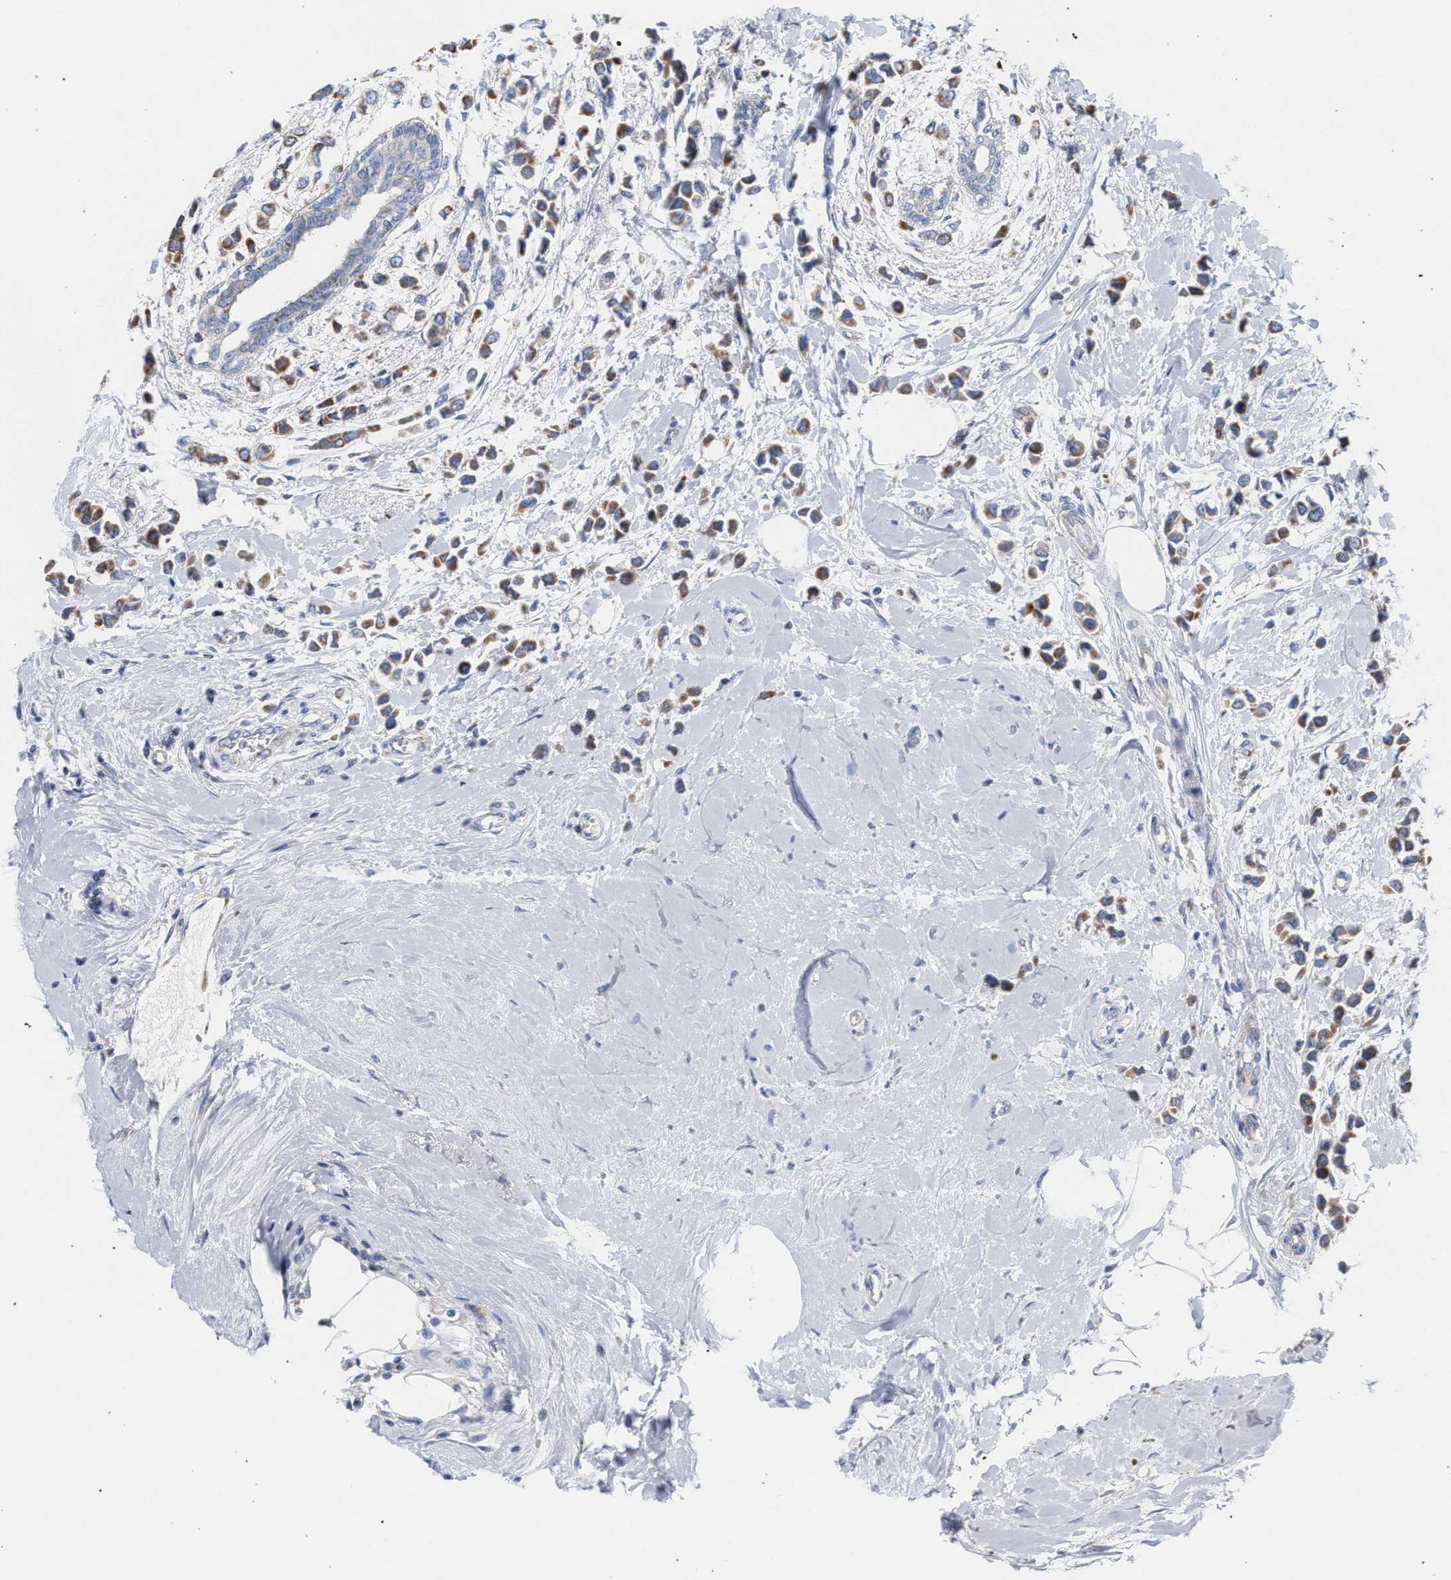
{"staining": {"intensity": "moderate", "quantity": ">75%", "location": "cytoplasmic/membranous"}, "tissue": "breast cancer", "cell_type": "Tumor cells", "image_type": "cancer", "snomed": [{"axis": "morphology", "description": "Lobular carcinoma"}, {"axis": "topography", "description": "Breast"}], "caption": "Breast cancer stained for a protein reveals moderate cytoplasmic/membranous positivity in tumor cells. Immunohistochemistry (ihc) stains the protein in brown and the nuclei are stained blue.", "gene": "ECI2", "patient": {"sex": "female", "age": 51}}